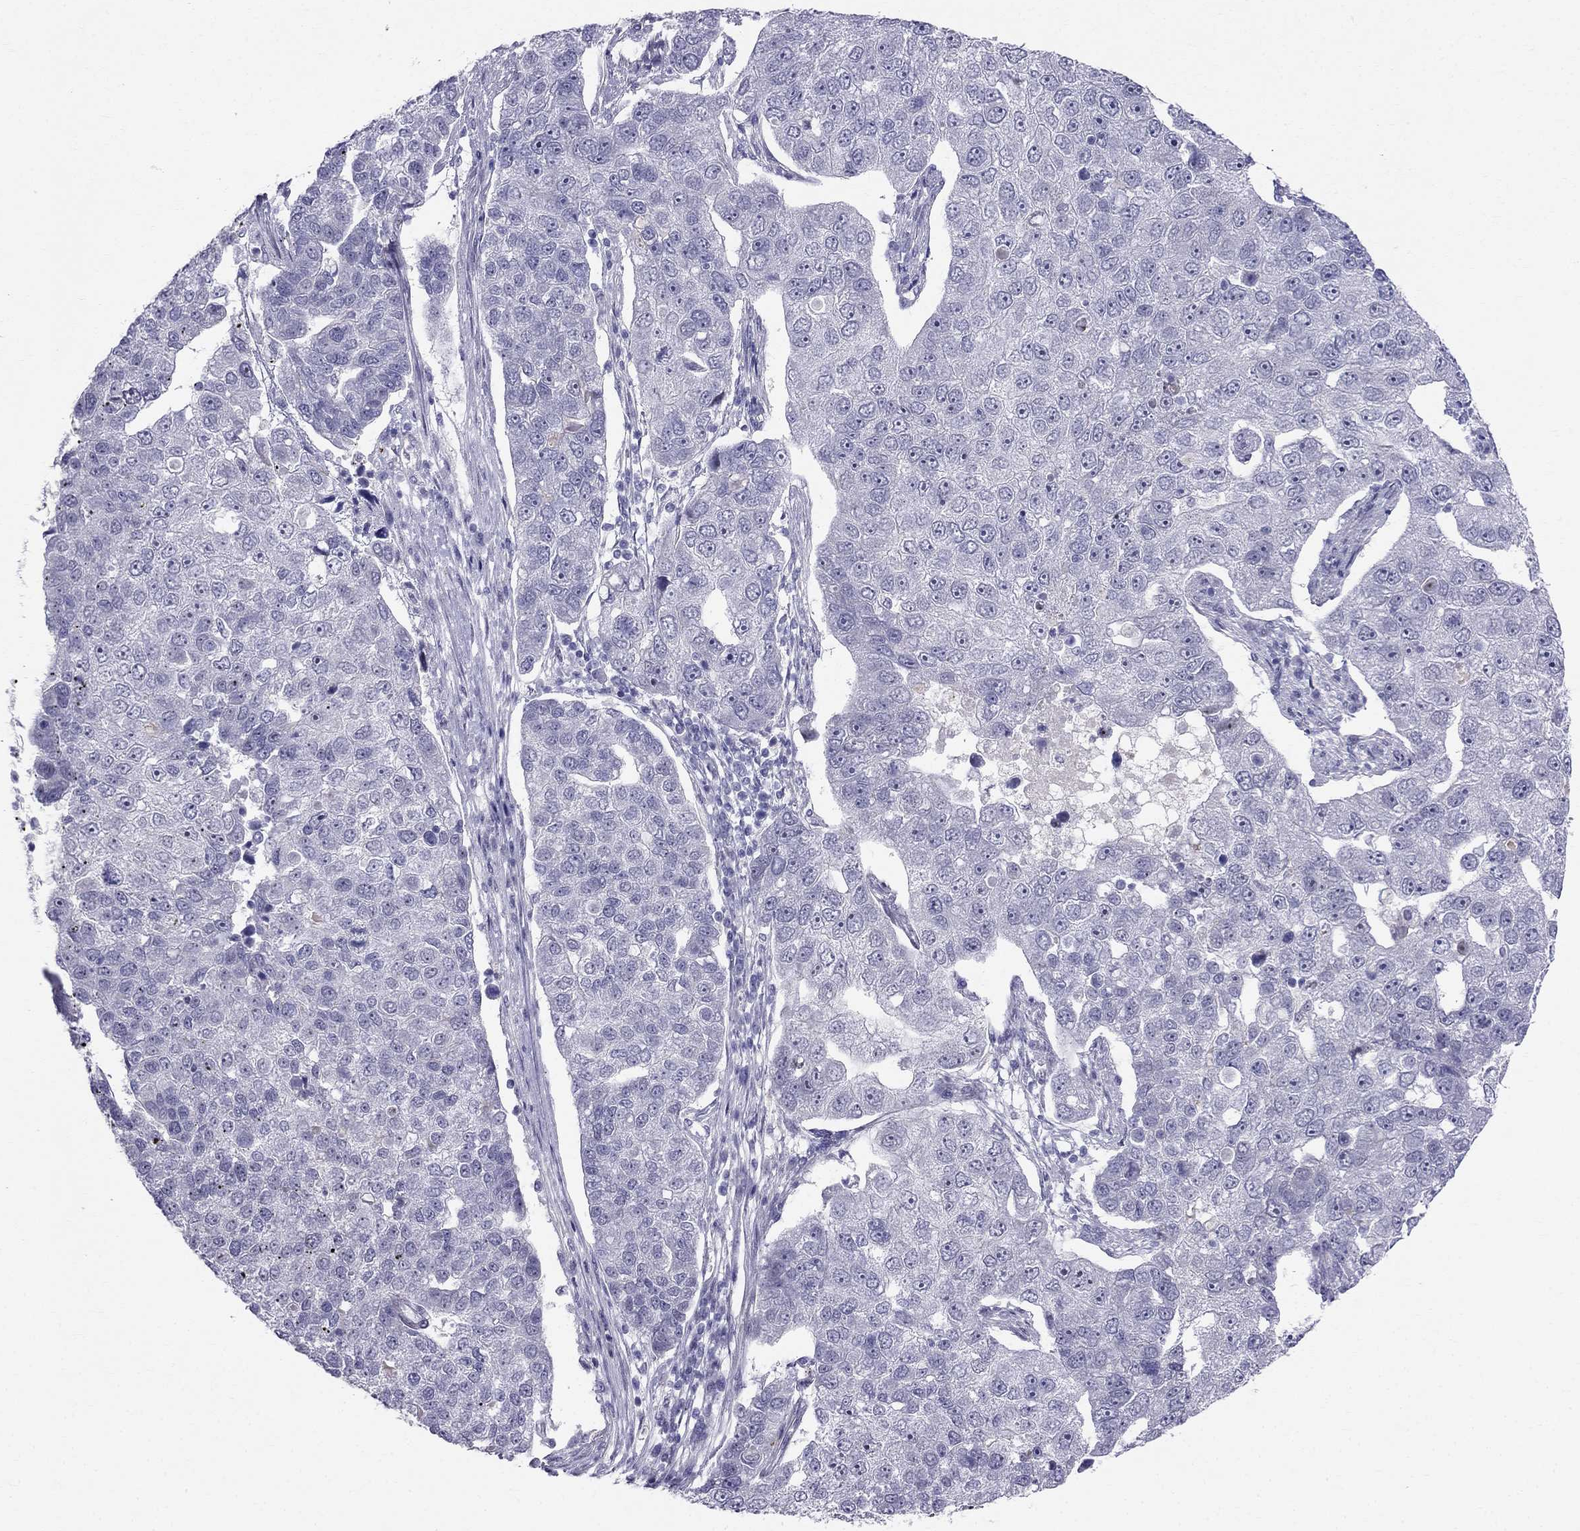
{"staining": {"intensity": "negative", "quantity": "none", "location": "none"}, "tissue": "pancreatic cancer", "cell_type": "Tumor cells", "image_type": "cancer", "snomed": [{"axis": "morphology", "description": "Adenocarcinoma, NOS"}, {"axis": "topography", "description": "Pancreas"}], "caption": "Immunohistochemistry histopathology image of neoplastic tissue: pancreatic cancer (adenocarcinoma) stained with DAB (3,3'-diaminobenzidine) exhibits no significant protein expression in tumor cells. Brightfield microscopy of immunohistochemistry (IHC) stained with DAB (brown) and hematoxylin (blue), captured at high magnification.", "gene": "BAG5", "patient": {"sex": "female", "age": 61}}